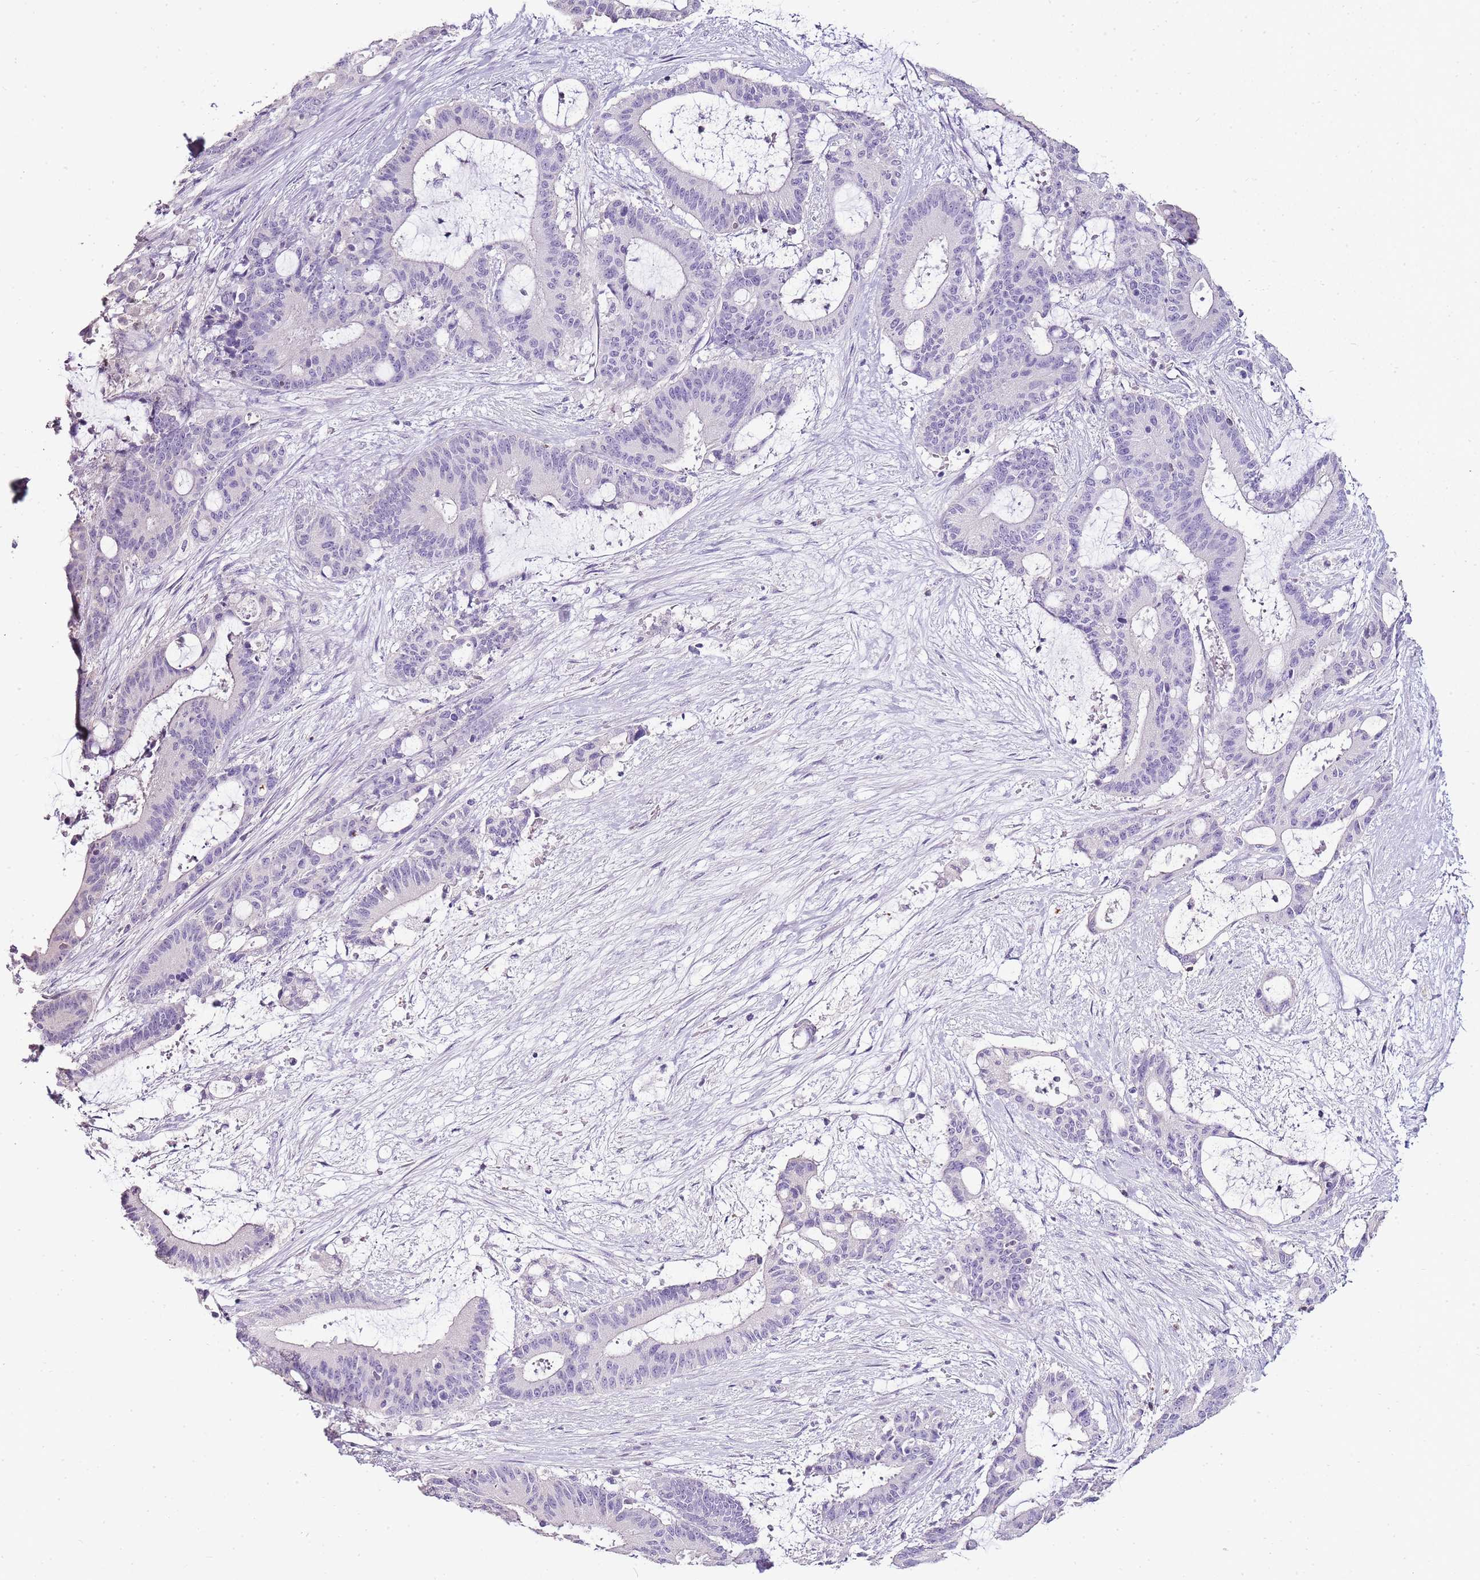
{"staining": {"intensity": "negative", "quantity": "none", "location": "none"}, "tissue": "liver cancer", "cell_type": "Tumor cells", "image_type": "cancer", "snomed": [{"axis": "morphology", "description": "Normal tissue, NOS"}, {"axis": "morphology", "description": "Cholangiocarcinoma"}, {"axis": "topography", "description": "Liver"}, {"axis": "topography", "description": "Peripheral nerve tissue"}], "caption": "Histopathology image shows no protein staining in tumor cells of liver cancer tissue. (DAB (3,3'-diaminobenzidine) immunohistochemistry with hematoxylin counter stain).", "gene": "ZBP1", "patient": {"sex": "female", "age": 73}}